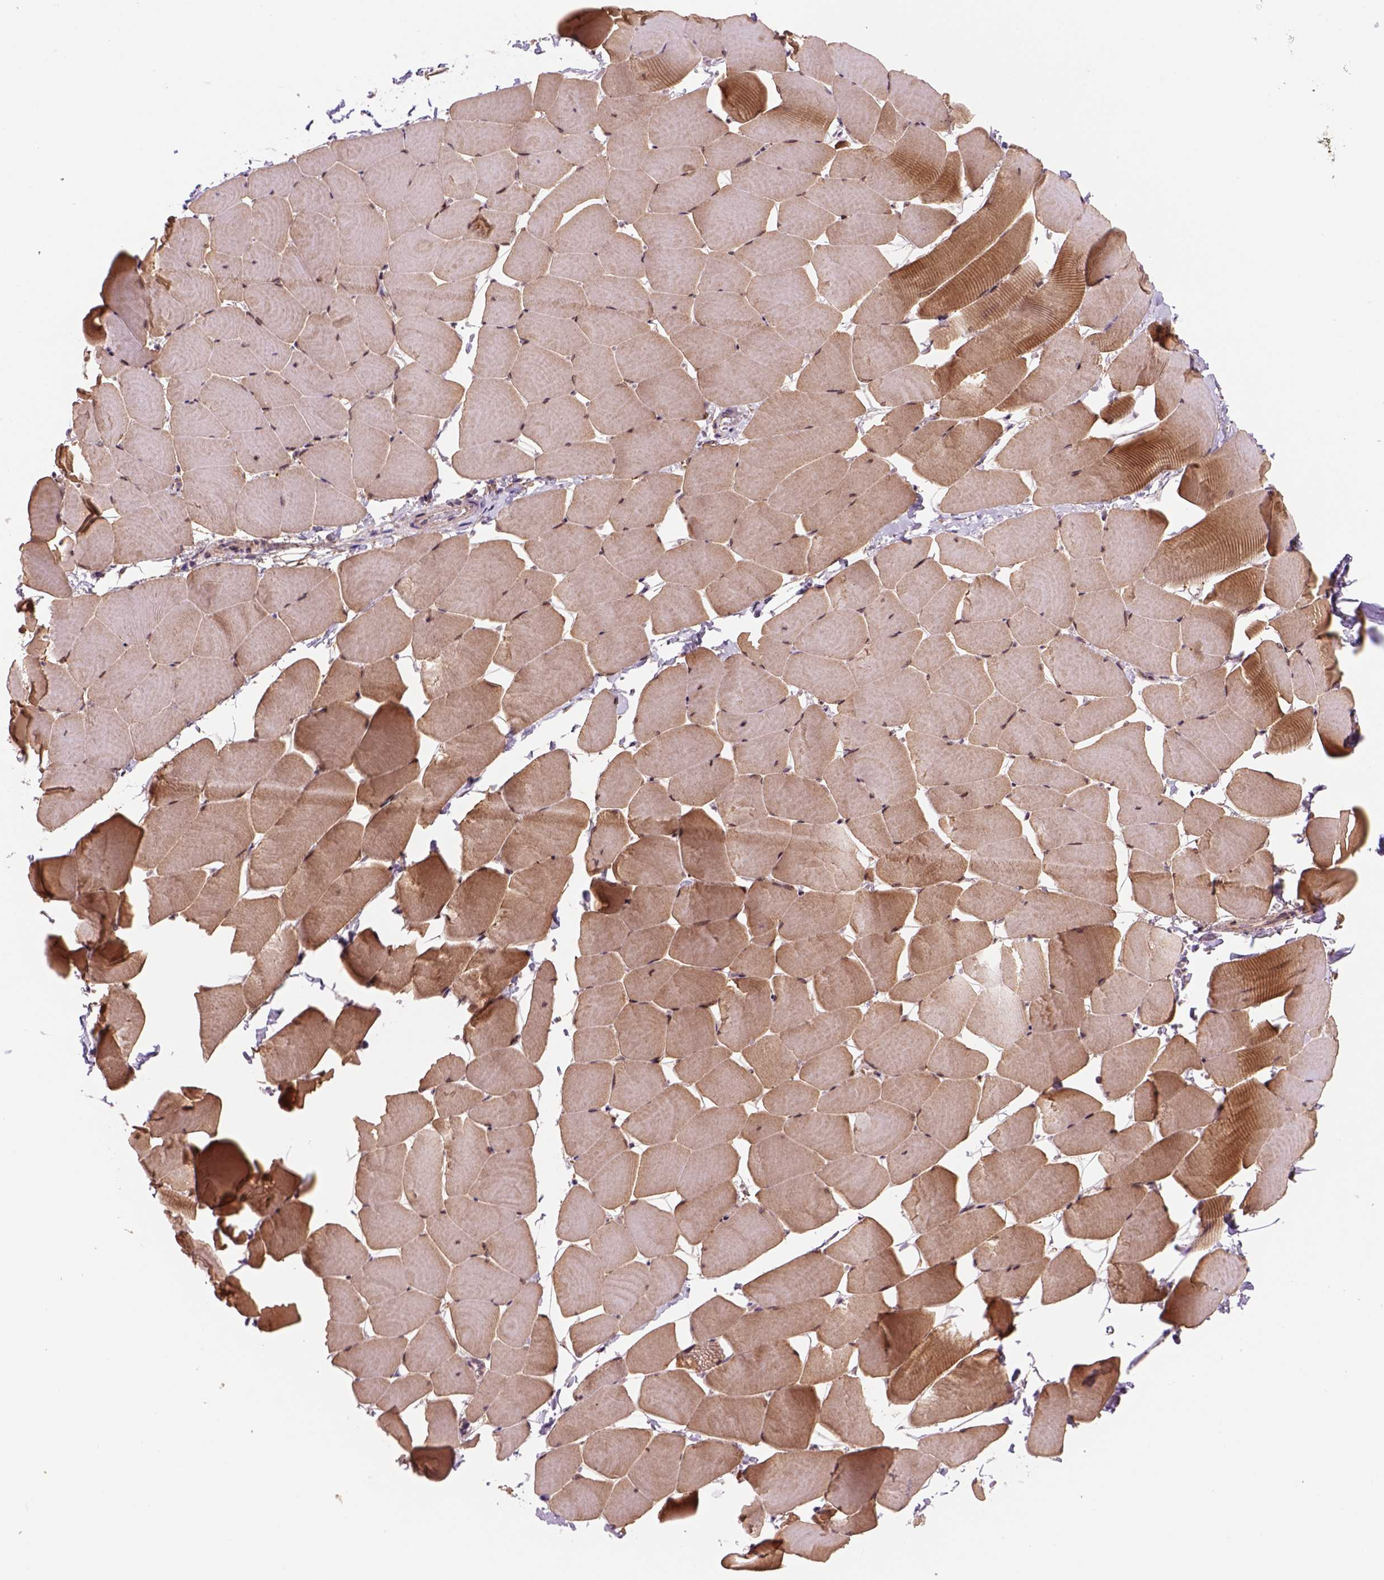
{"staining": {"intensity": "moderate", "quantity": "<25%", "location": "cytoplasmic/membranous"}, "tissue": "skeletal muscle", "cell_type": "Myocytes", "image_type": "normal", "snomed": [{"axis": "morphology", "description": "Normal tissue, NOS"}, {"axis": "topography", "description": "Skeletal muscle"}], "caption": "The photomicrograph exhibits immunohistochemical staining of normal skeletal muscle. There is moderate cytoplasmic/membranous staining is identified in about <25% of myocytes. The staining was performed using DAB (3,3'-diaminobenzidine) to visualize the protein expression in brown, while the nuclei were stained in blue with hematoxylin (Magnification: 20x).", "gene": "WARS2", "patient": {"sex": "male", "age": 25}}